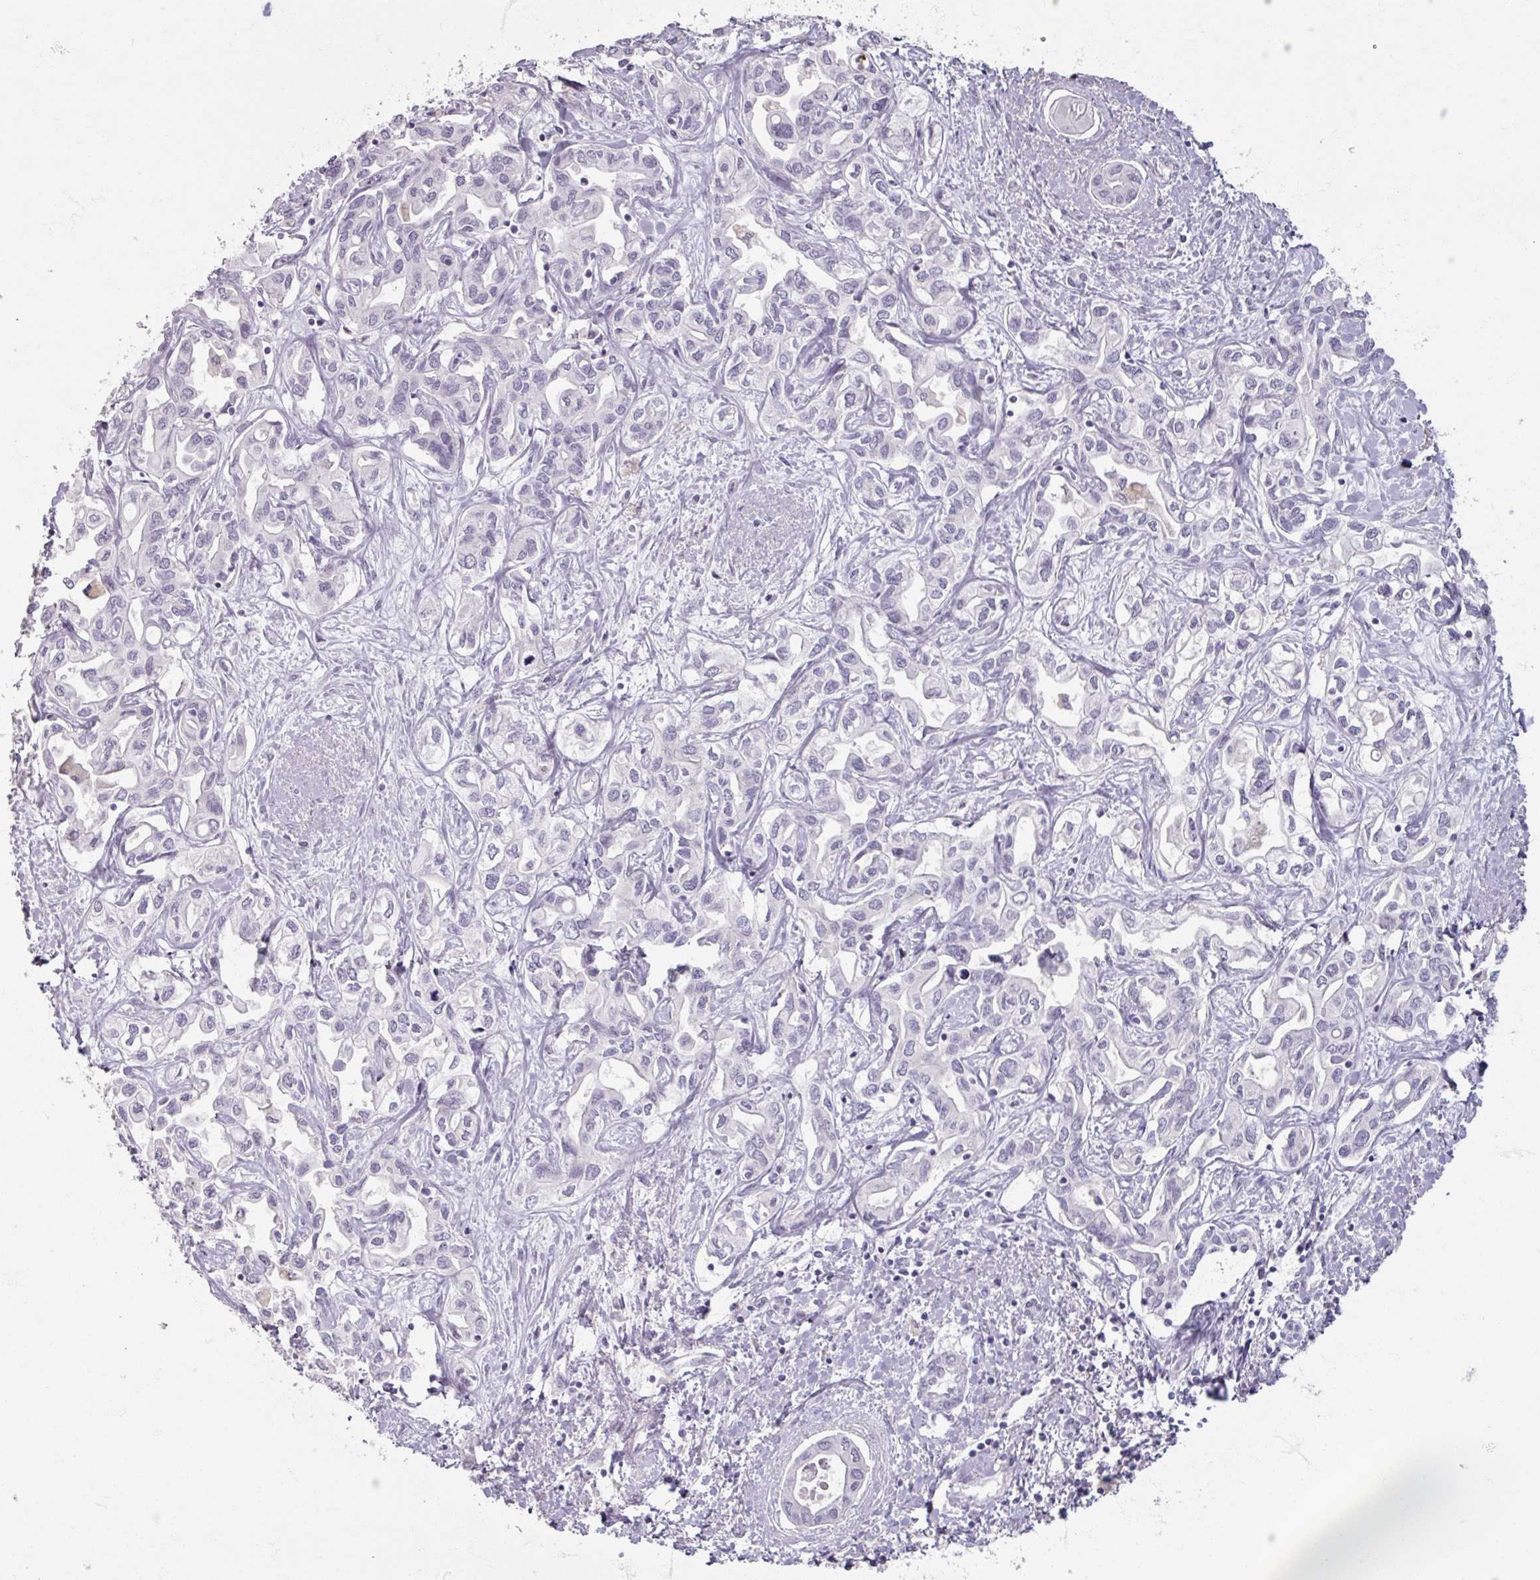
{"staining": {"intensity": "negative", "quantity": "none", "location": "none"}, "tissue": "liver cancer", "cell_type": "Tumor cells", "image_type": "cancer", "snomed": [{"axis": "morphology", "description": "Cholangiocarcinoma"}, {"axis": "topography", "description": "Liver"}], "caption": "Immunohistochemistry photomicrograph of liver cancer (cholangiocarcinoma) stained for a protein (brown), which exhibits no staining in tumor cells.", "gene": "TG", "patient": {"sex": "female", "age": 64}}